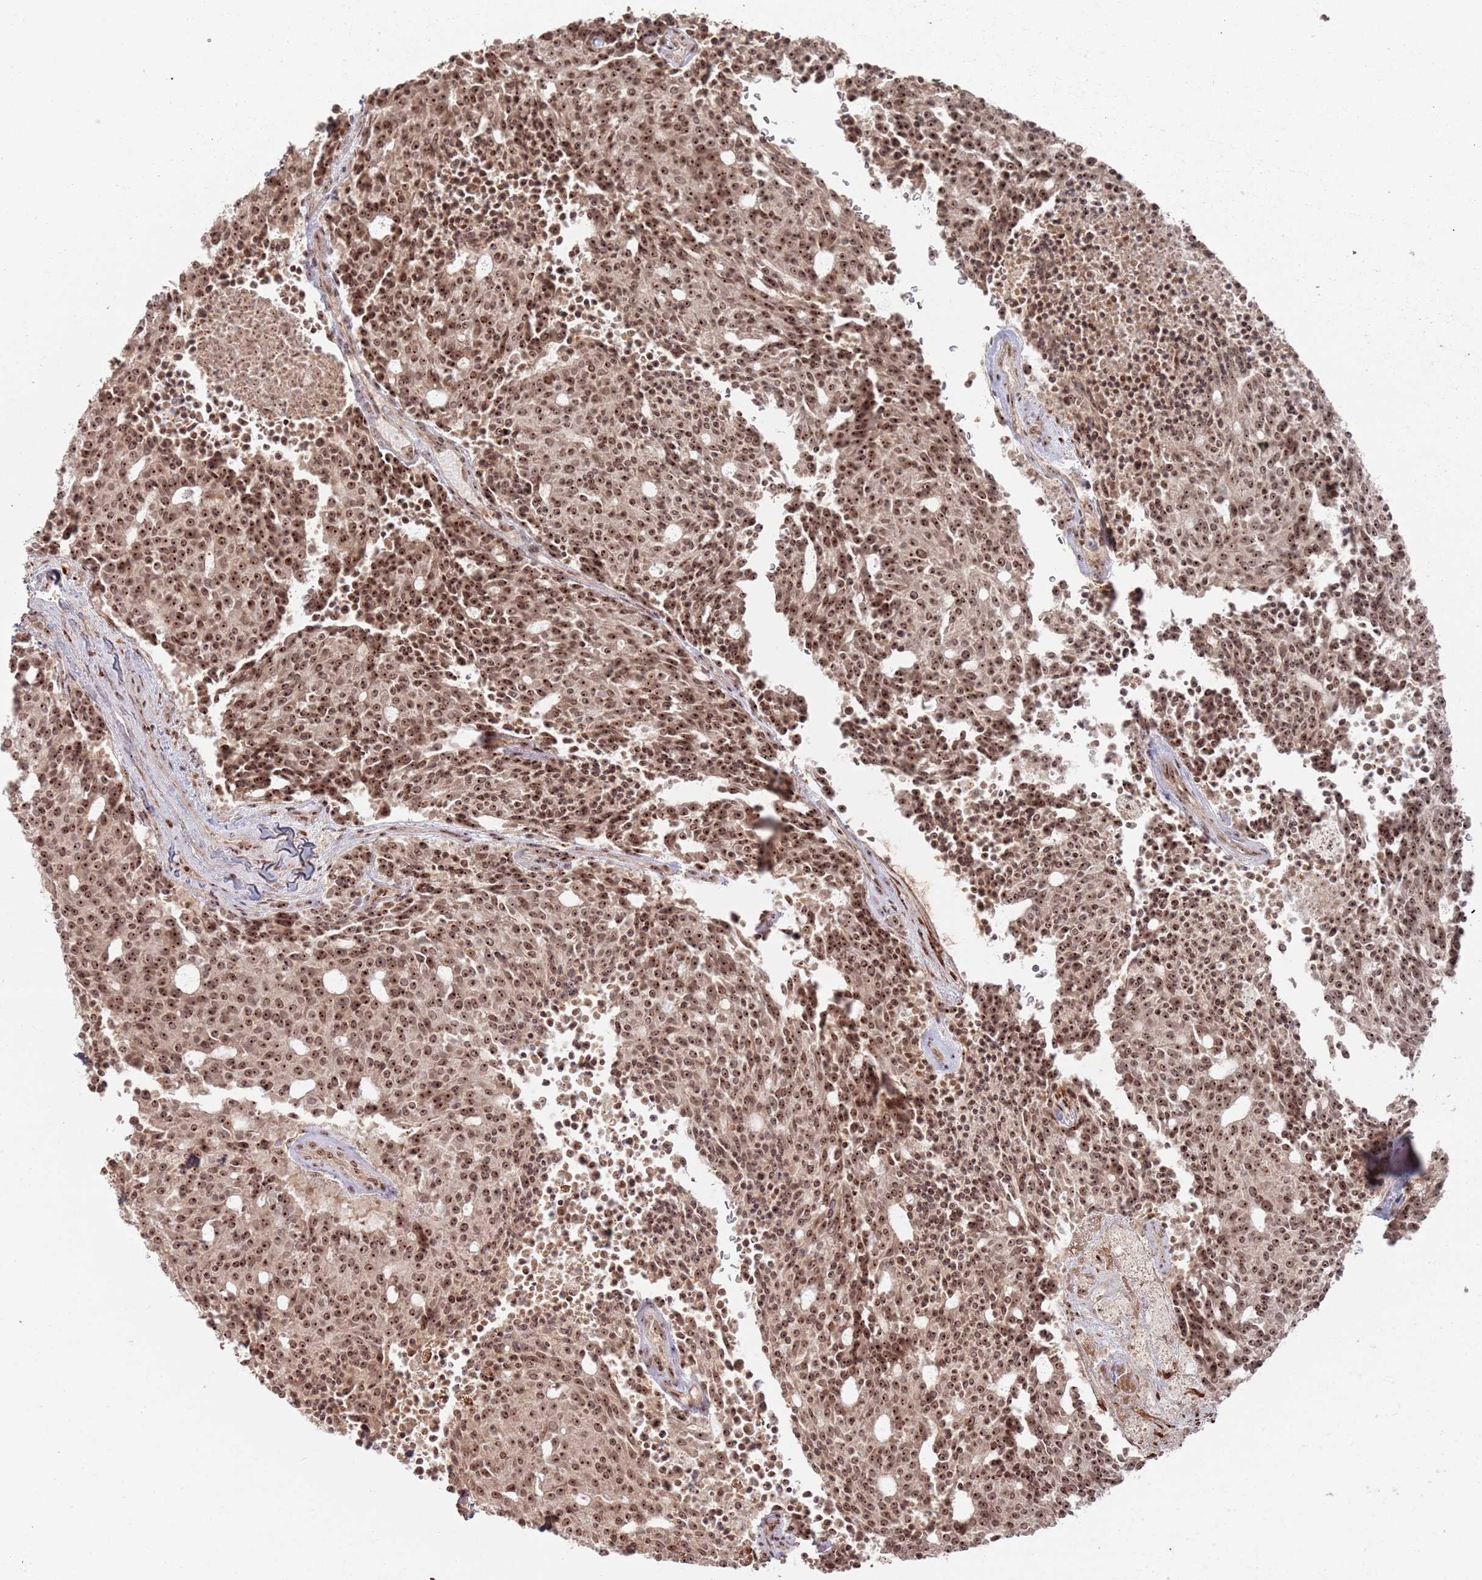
{"staining": {"intensity": "moderate", "quantity": ">75%", "location": "nuclear"}, "tissue": "carcinoid", "cell_type": "Tumor cells", "image_type": "cancer", "snomed": [{"axis": "morphology", "description": "Carcinoid, malignant, NOS"}, {"axis": "topography", "description": "Pancreas"}], "caption": "Carcinoid (malignant) stained with a brown dye displays moderate nuclear positive positivity in about >75% of tumor cells.", "gene": "UTP11", "patient": {"sex": "female", "age": 54}}